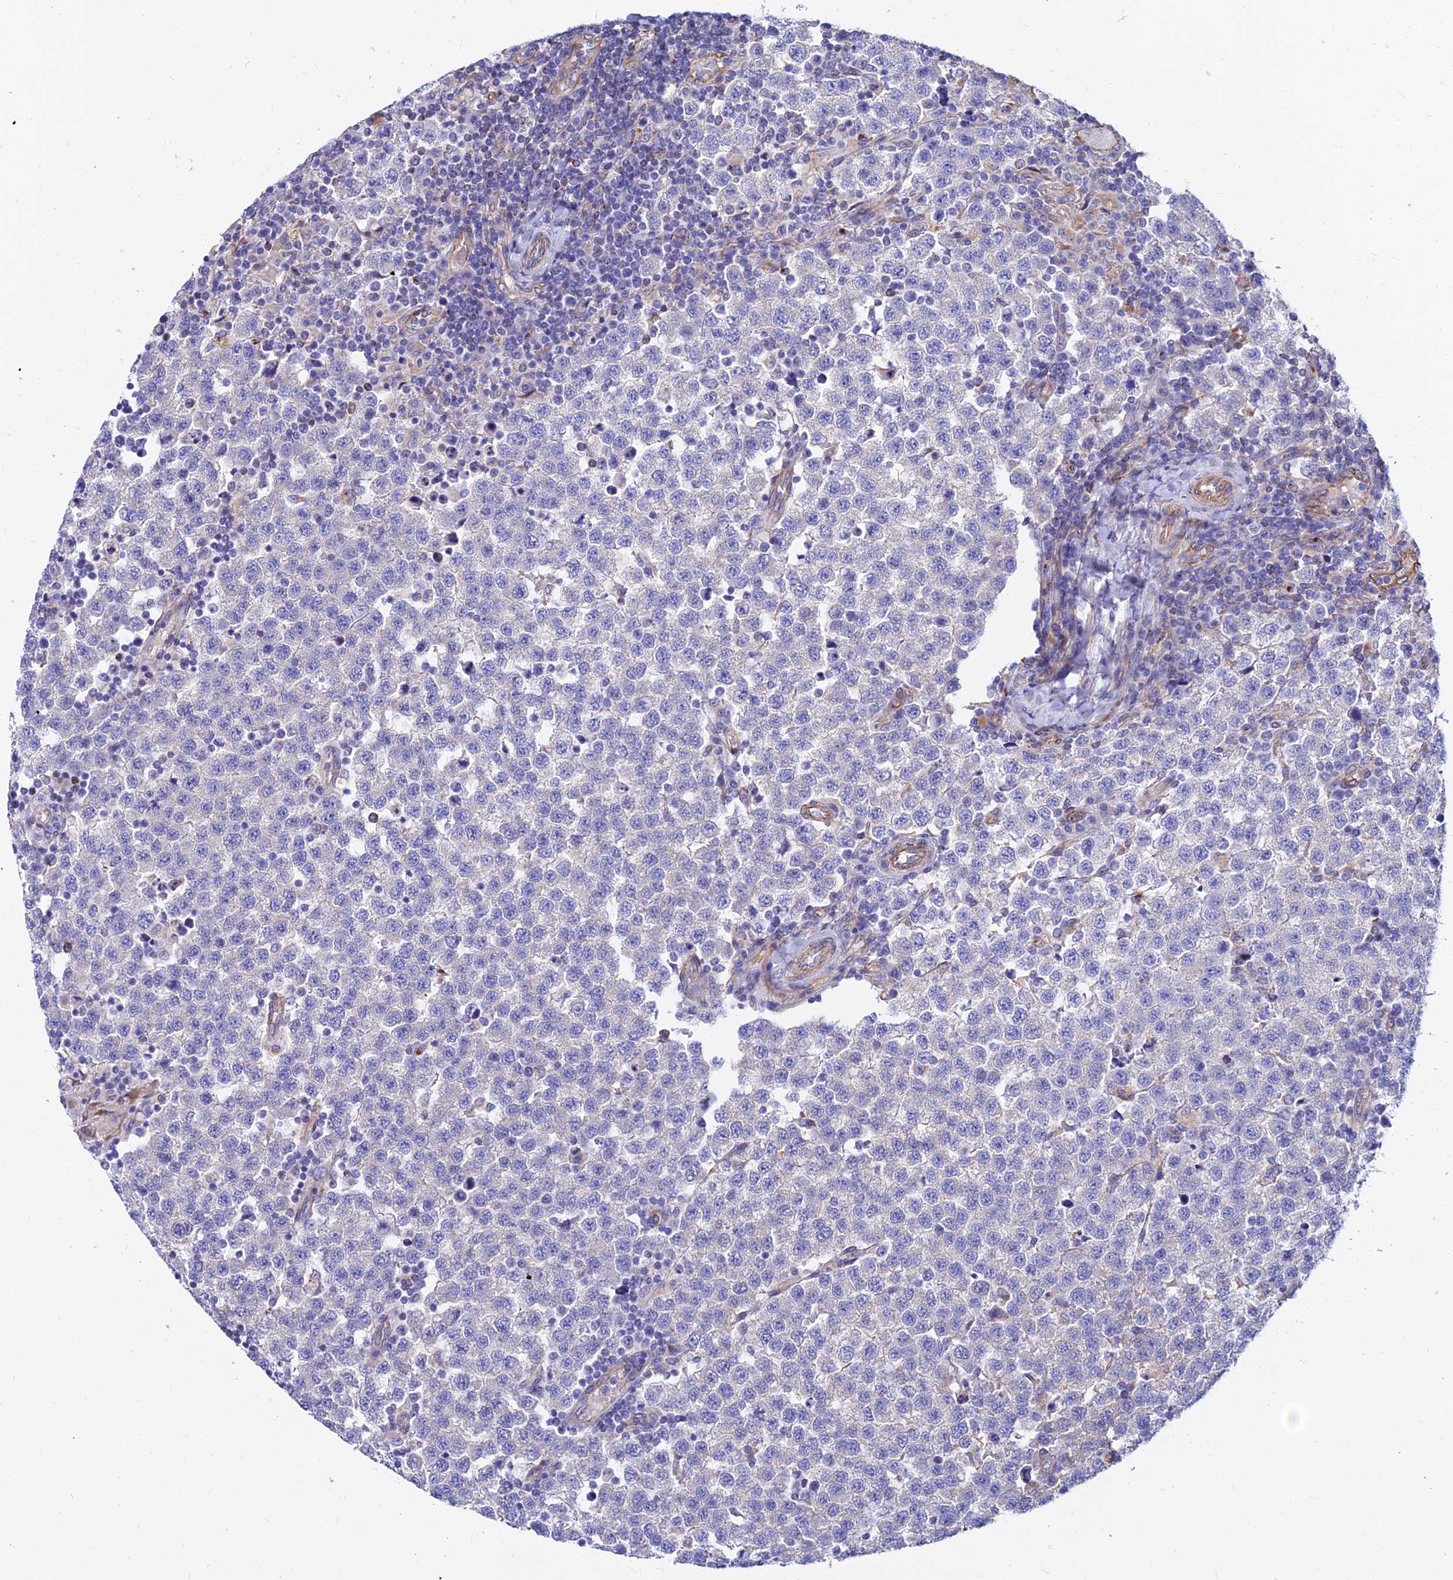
{"staining": {"intensity": "negative", "quantity": "none", "location": "none"}, "tissue": "testis cancer", "cell_type": "Tumor cells", "image_type": "cancer", "snomed": [{"axis": "morphology", "description": "Seminoma, NOS"}, {"axis": "topography", "description": "Testis"}], "caption": "Immunohistochemistry (IHC) micrograph of human seminoma (testis) stained for a protein (brown), which demonstrates no expression in tumor cells.", "gene": "CDK18", "patient": {"sex": "male", "age": 34}}